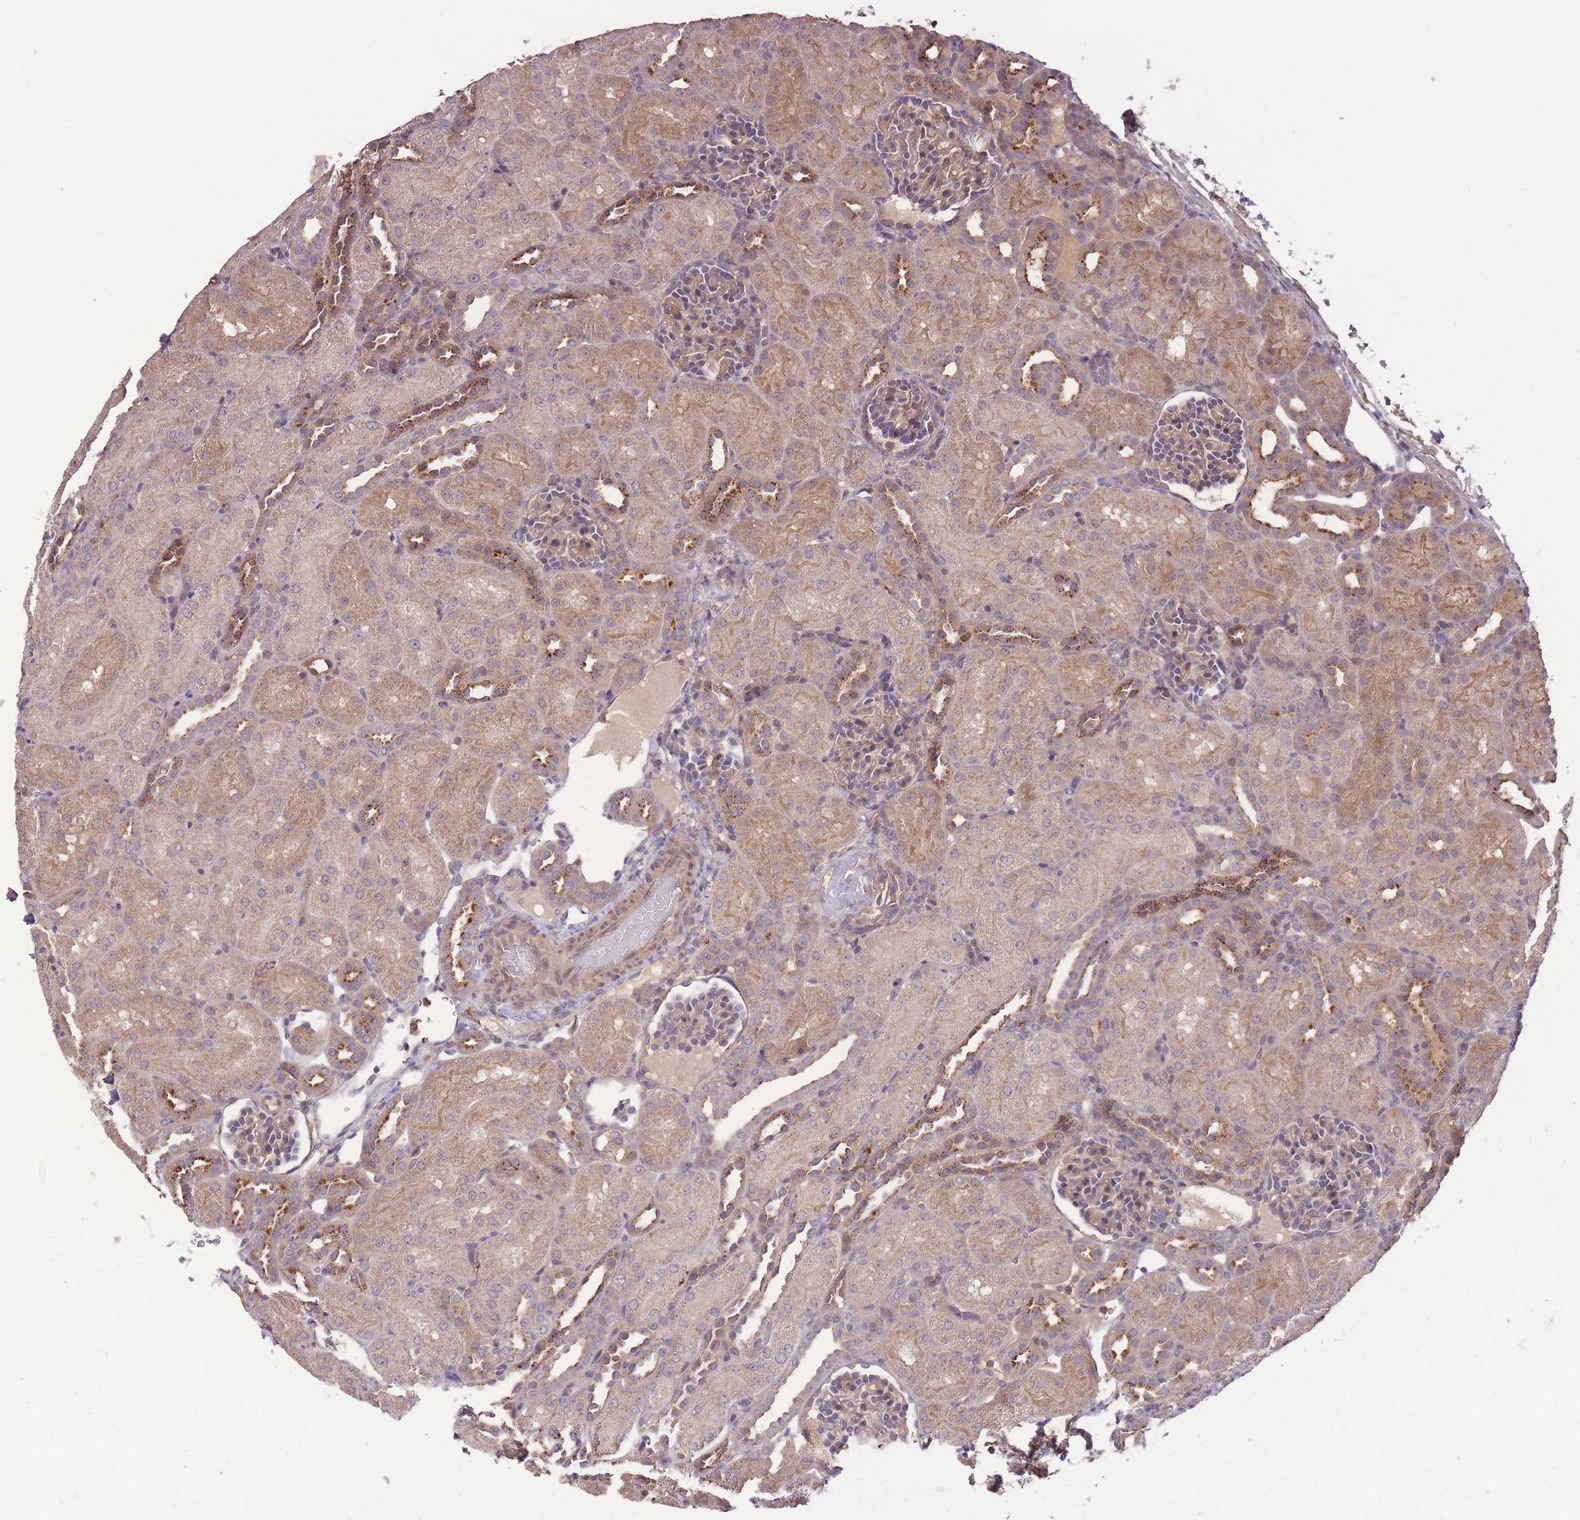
{"staining": {"intensity": "moderate", "quantity": "<25%", "location": "cytoplasmic/membranous"}, "tissue": "kidney", "cell_type": "Cells in glomeruli", "image_type": "normal", "snomed": [{"axis": "morphology", "description": "Normal tissue, NOS"}, {"axis": "topography", "description": "Kidney"}], "caption": "Unremarkable kidney reveals moderate cytoplasmic/membranous expression in approximately <25% of cells in glomeruli The staining is performed using DAB (3,3'-diaminobenzidine) brown chromogen to label protein expression. The nuclei are counter-stained blue using hematoxylin..", "gene": "POLR3F", "patient": {"sex": "male", "age": 1}}